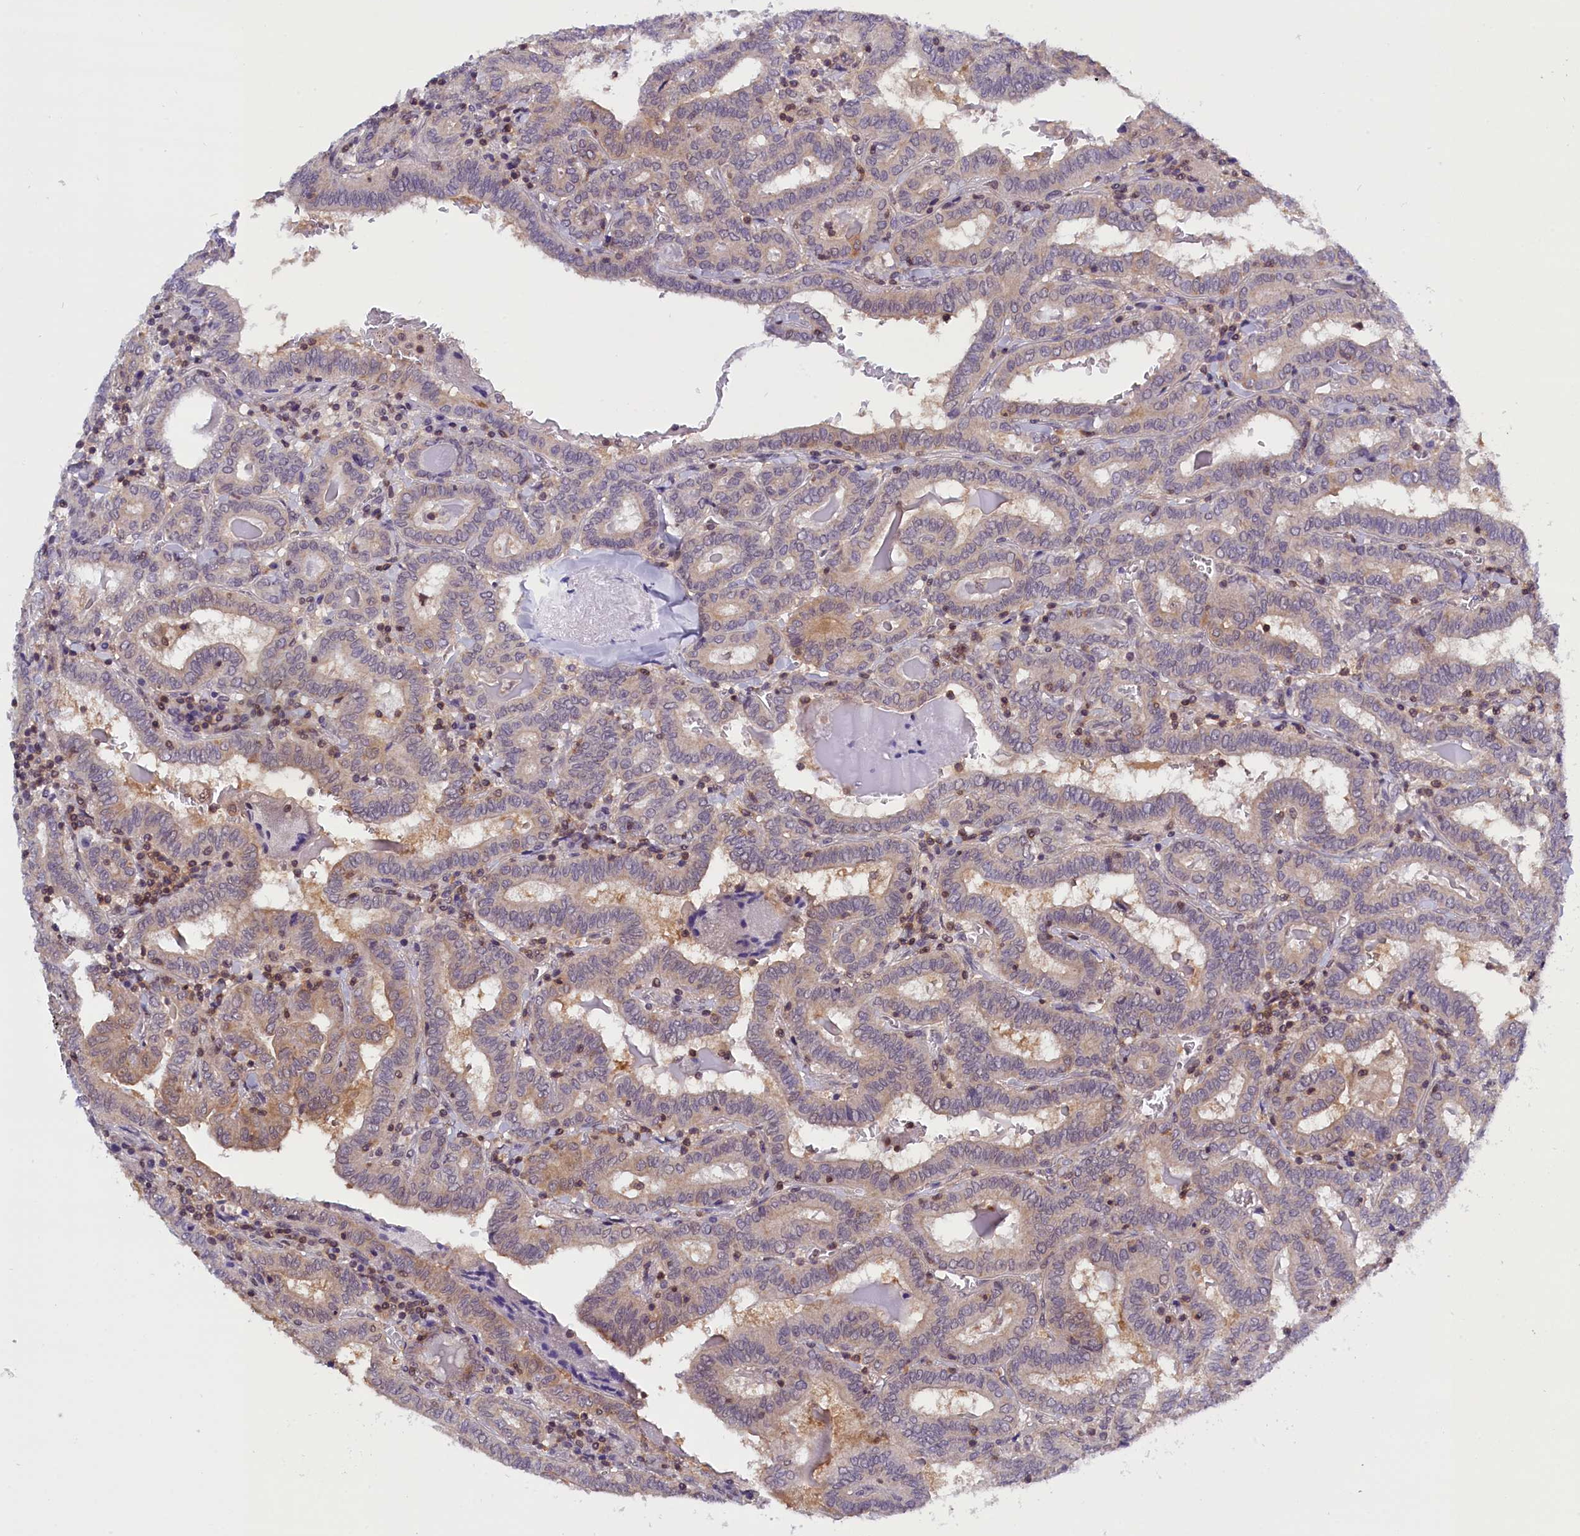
{"staining": {"intensity": "weak", "quantity": "<25%", "location": "cytoplasmic/membranous"}, "tissue": "thyroid cancer", "cell_type": "Tumor cells", "image_type": "cancer", "snomed": [{"axis": "morphology", "description": "Papillary adenocarcinoma, NOS"}, {"axis": "topography", "description": "Thyroid gland"}], "caption": "A high-resolution histopathology image shows immunohistochemistry staining of thyroid papillary adenocarcinoma, which reveals no significant expression in tumor cells.", "gene": "TBCB", "patient": {"sex": "female", "age": 72}}